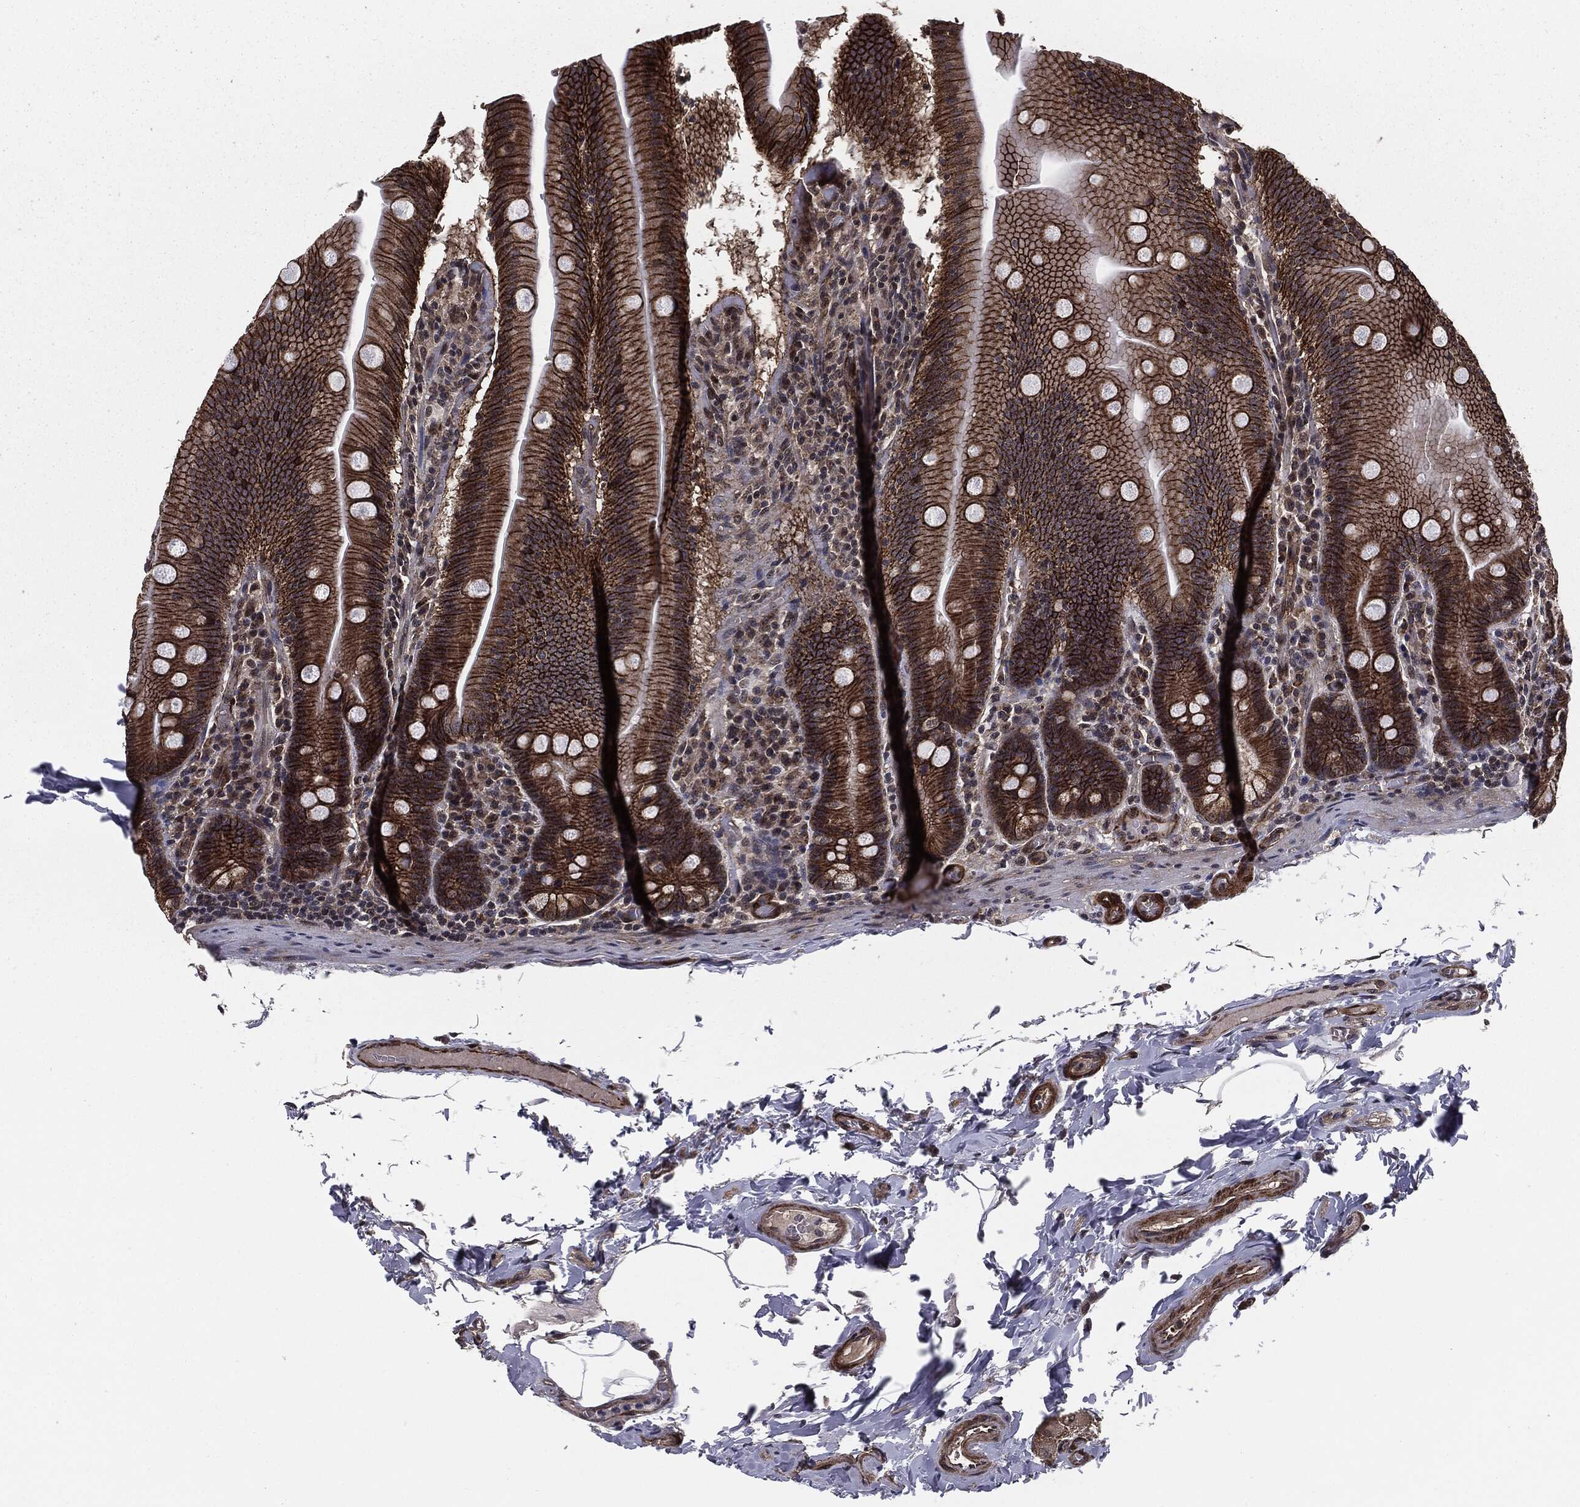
{"staining": {"intensity": "strong", "quantity": ">75%", "location": "cytoplasmic/membranous"}, "tissue": "small intestine", "cell_type": "Glandular cells", "image_type": "normal", "snomed": [{"axis": "morphology", "description": "Normal tissue, NOS"}, {"axis": "topography", "description": "Small intestine"}], "caption": "A brown stain highlights strong cytoplasmic/membranous positivity of a protein in glandular cells of normal human small intestine. Using DAB (brown) and hematoxylin (blue) stains, captured at high magnification using brightfield microscopy.", "gene": "PTPA", "patient": {"sex": "male", "age": 37}}